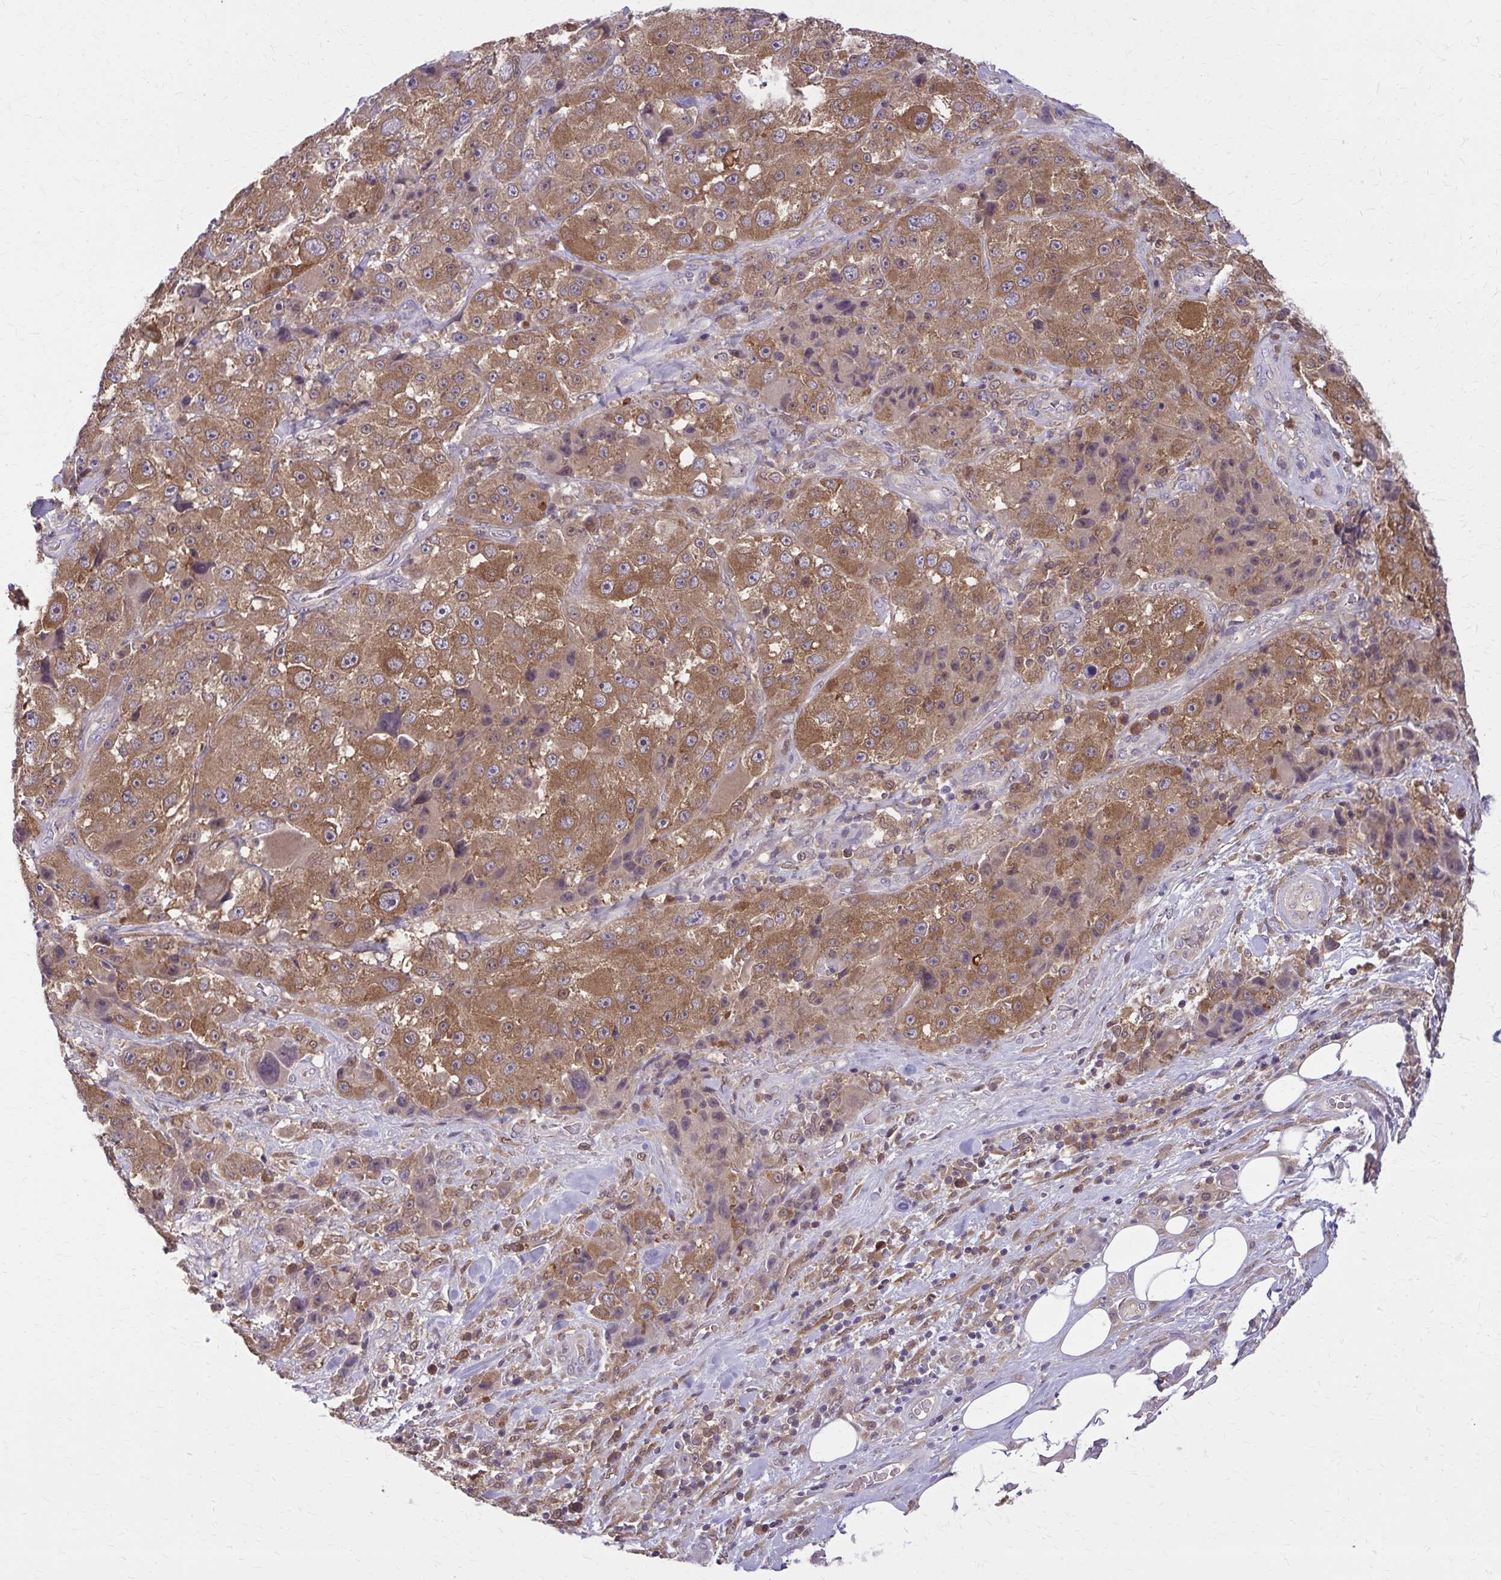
{"staining": {"intensity": "moderate", "quantity": ">75%", "location": "cytoplasmic/membranous"}, "tissue": "melanoma", "cell_type": "Tumor cells", "image_type": "cancer", "snomed": [{"axis": "morphology", "description": "Malignant melanoma, Metastatic site"}, {"axis": "topography", "description": "Lymph node"}], "caption": "Protein staining of melanoma tissue displays moderate cytoplasmic/membranous staining in about >75% of tumor cells.", "gene": "NRBF2", "patient": {"sex": "male", "age": 62}}